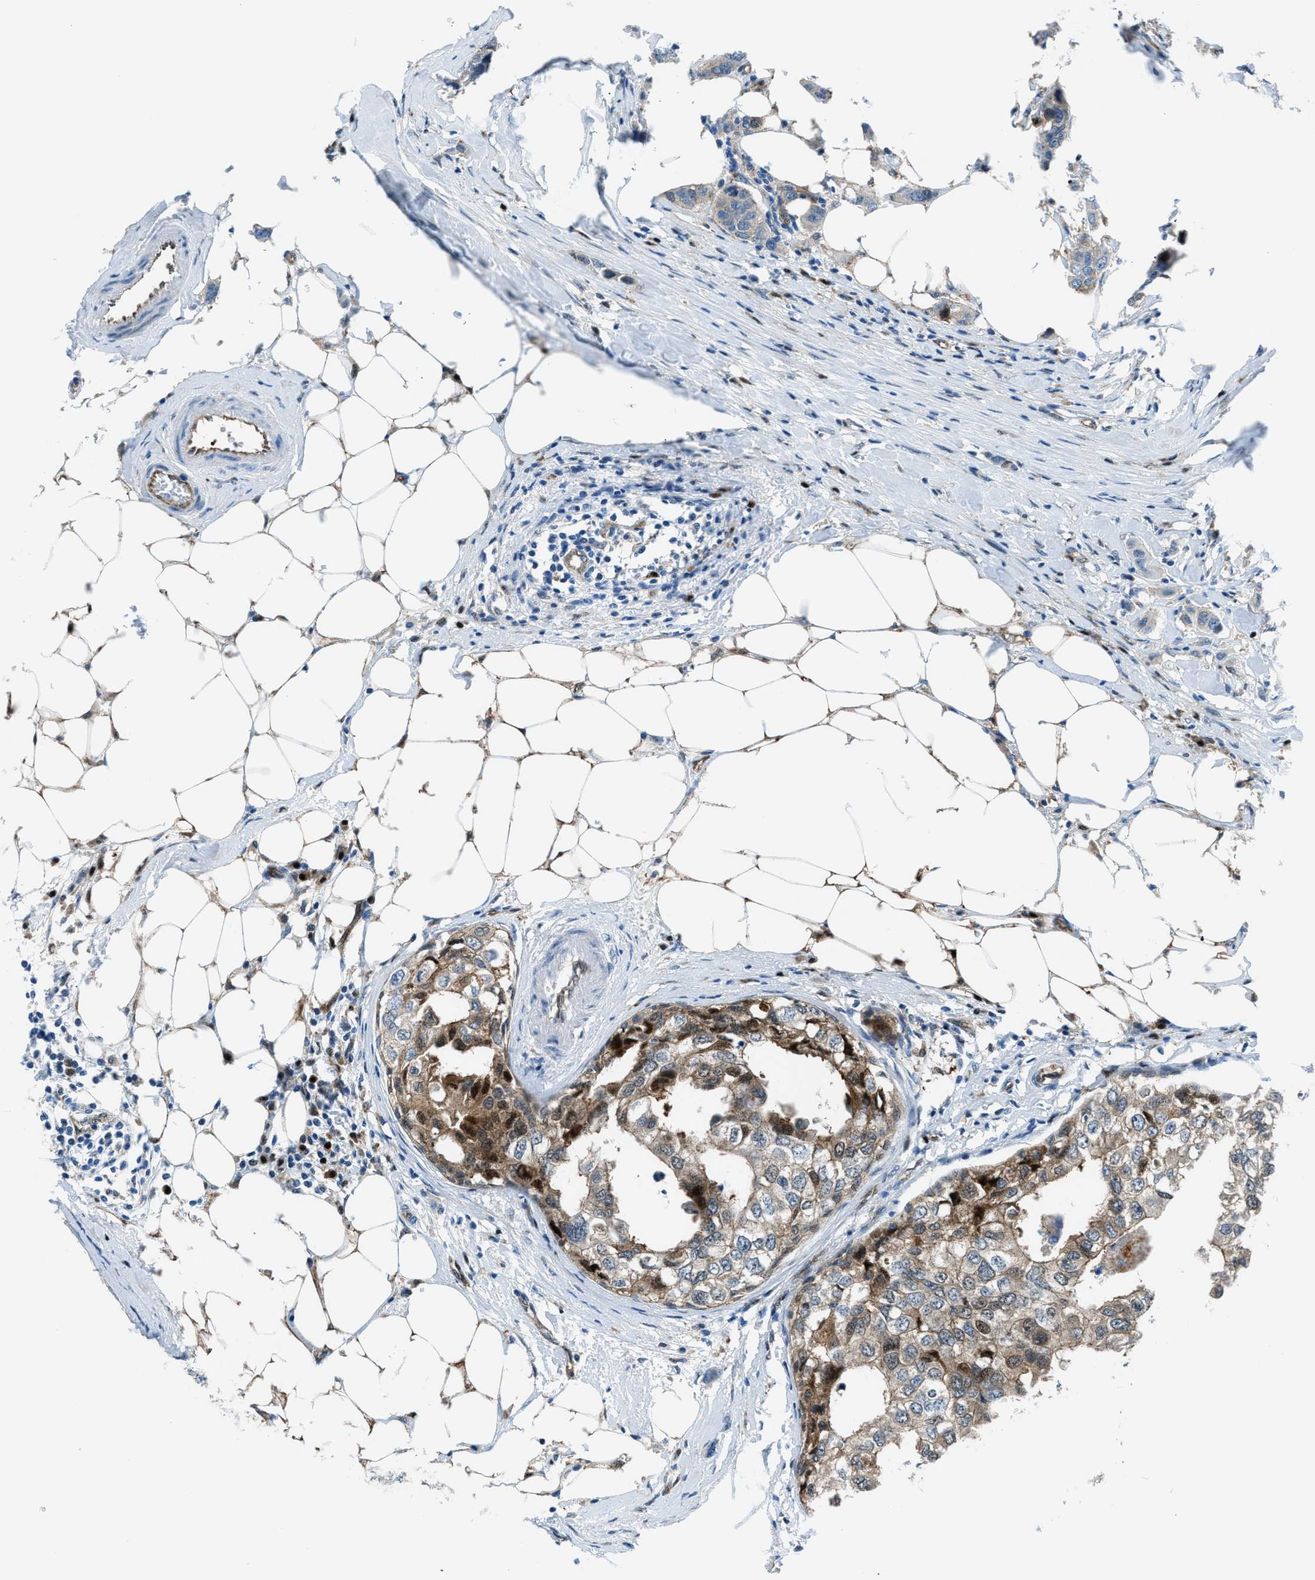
{"staining": {"intensity": "moderate", "quantity": "25%-75%", "location": "cytoplasmic/membranous,nuclear"}, "tissue": "breast cancer", "cell_type": "Tumor cells", "image_type": "cancer", "snomed": [{"axis": "morphology", "description": "Duct carcinoma"}, {"axis": "topography", "description": "Breast"}], "caption": "Breast cancer stained for a protein (brown) demonstrates moderate cytoplasmic/membranous and nuclear positive staining in about 25%-75% of tumor cells.", "gene": "YWHAE", "patient": {"sex": "female", "age": 50}}